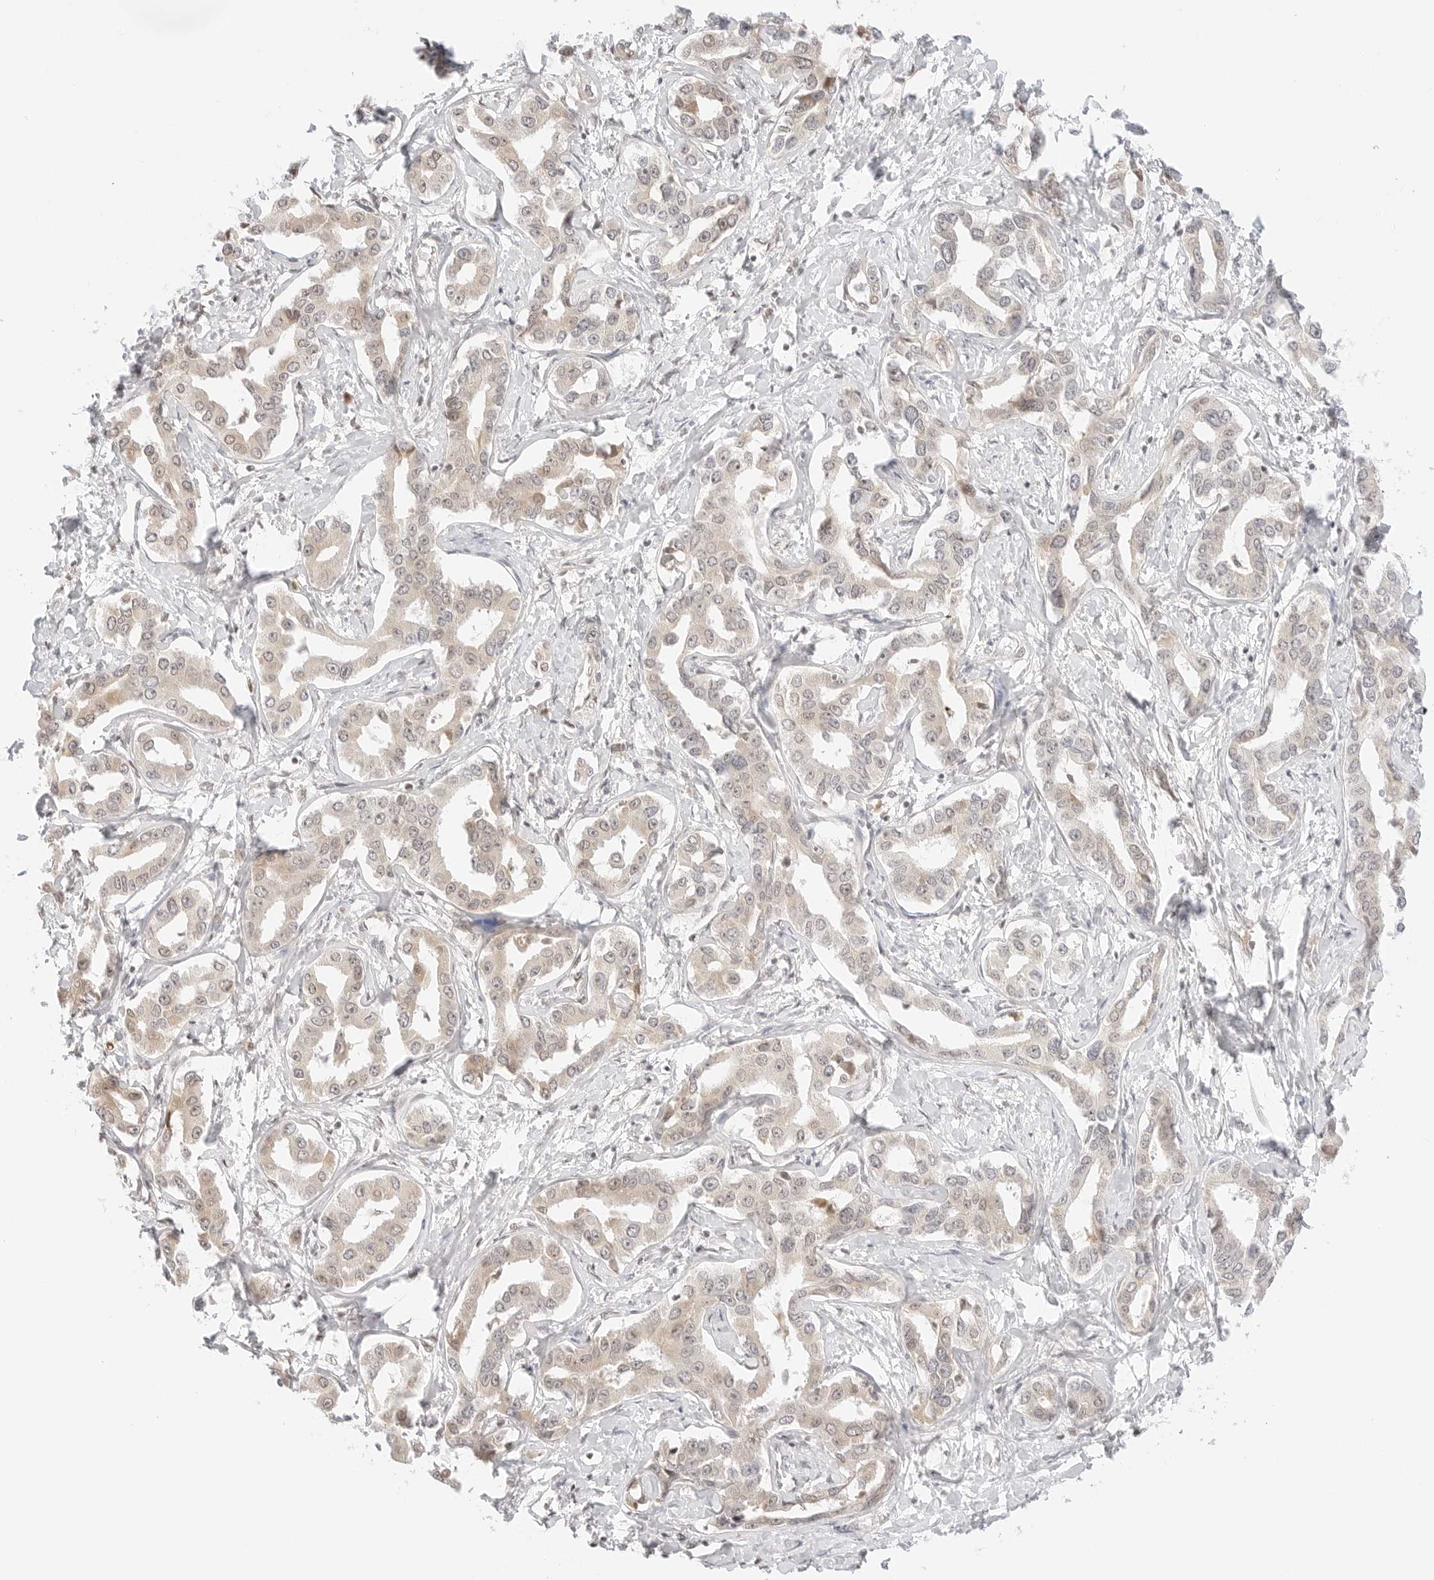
{"staining": {"intensity": "weak", "quantity": "25%-75%", "location": "cytoplasmic/membranous,nuclear"}, "tissue": "liver cancer", "cell_type": "Tumor cells", "image_type": "cancer", "snomed": [{"axis": "morphology", "description": "Cholangiocarcinoma"}, {"axis": "topography", "description": "Liver"}], "caption": "Immunohistochemistry micrograph of neoplastic tissue: cholangiocarcinoma (liver) stained using immunohistochemistry reveals low levels of weak protein expression localized specifically in the cytoplasmic/membranous and nuclear of tumor cells, appearing as a cytoplasmic/membranous and nuclear brown color.", "gene": "RPS6KL1", "patient": {"sex": "male", "age": 59}}